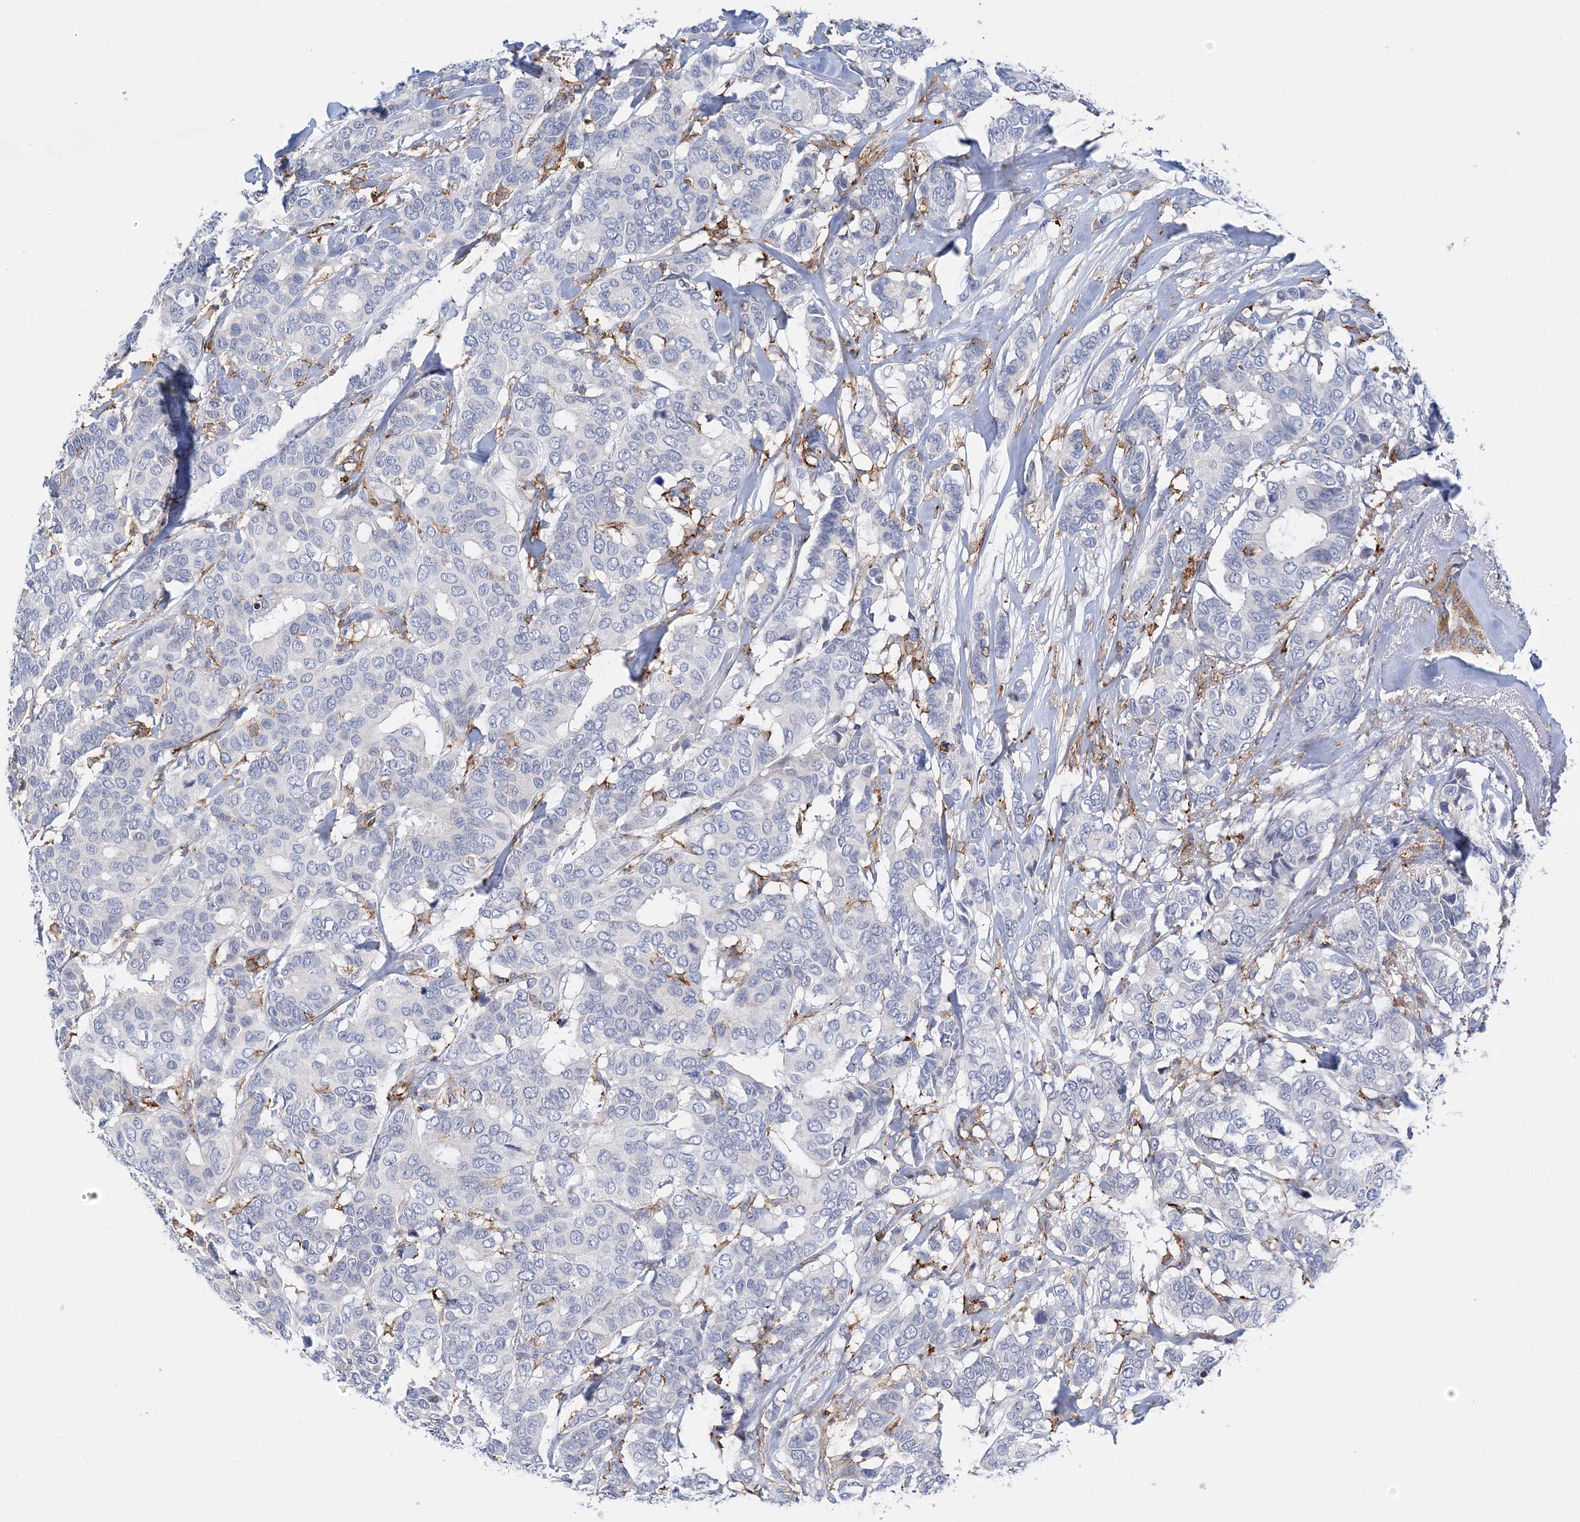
{"staining": {"intensity": "negative", "quantity": "none", "location": "none"}, "tissue": "breast cancer", "cell_type": "Tumor cells", "image_type": "cancer", "snomed": [{"axis": "morphology", "description": "Duct carcinoma"}, {"axis": "topography", "description": "Breast"}], "caption": "Breast cancer (intraductal carcinoma) was stained to show a protein in brown. There is no significant positivity in tumor cells.", "gene": "PRMT9", "patient": {"sex": "female", "age": 87}}